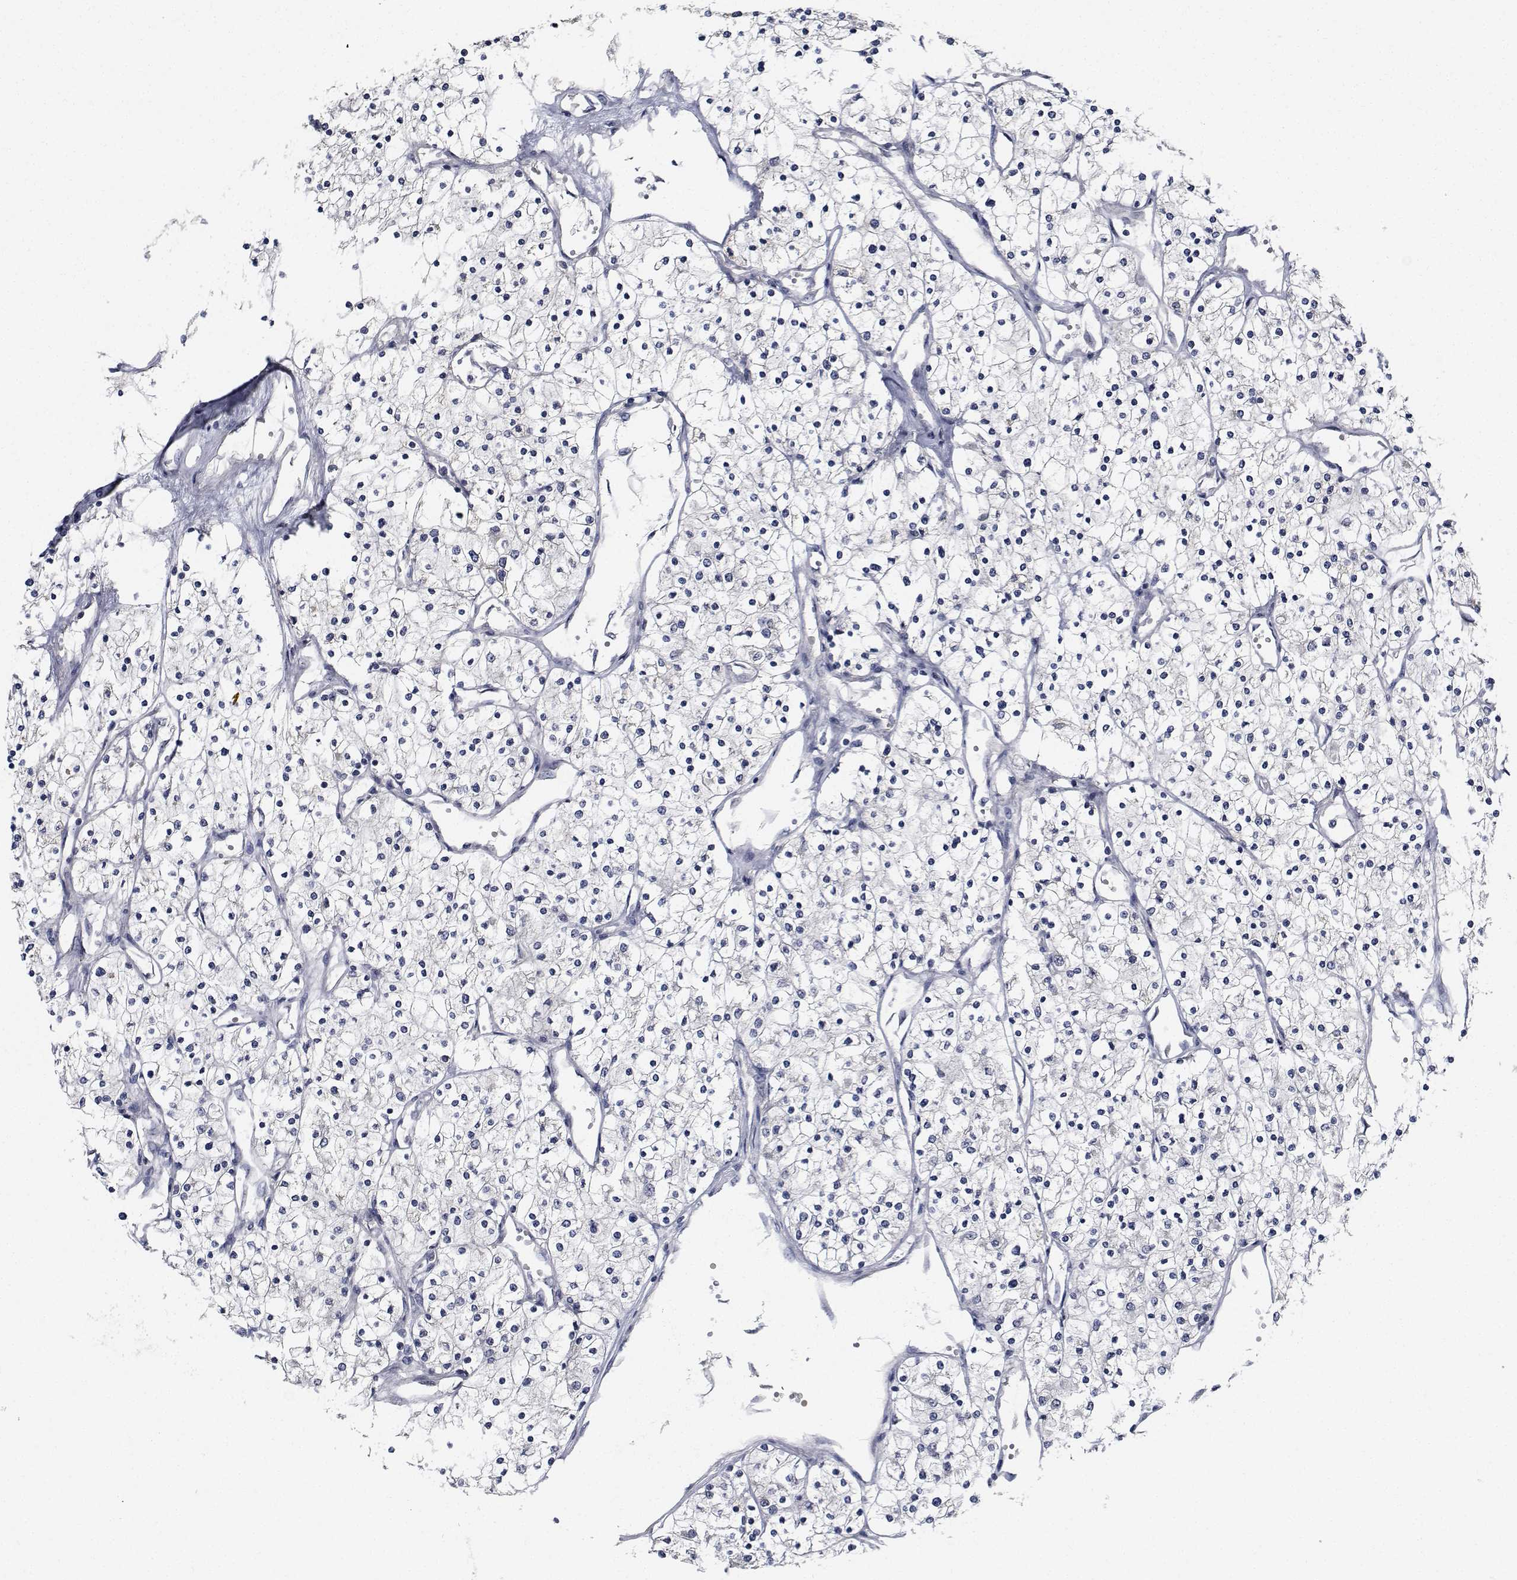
{"staining": {"intensity": "negative", "quantity": "none", "location": "none"}, "tissue": "renal cancer", "cell_type": "Tumor cells", "image_type": "cancer", "snomed": [{"axis": "morphology", "description": "Adenocarcinoma, NOS"}, {"axis": "topography", "description": "Kidney"}], "caption": "Human renal cancer (adenocarcinoma) stained for a protein using immunohistochemistry (IHC) demonstrates no staining in tumor cells.", "gene": "NVL", "patient": {"sex": "male", "age": 80}}